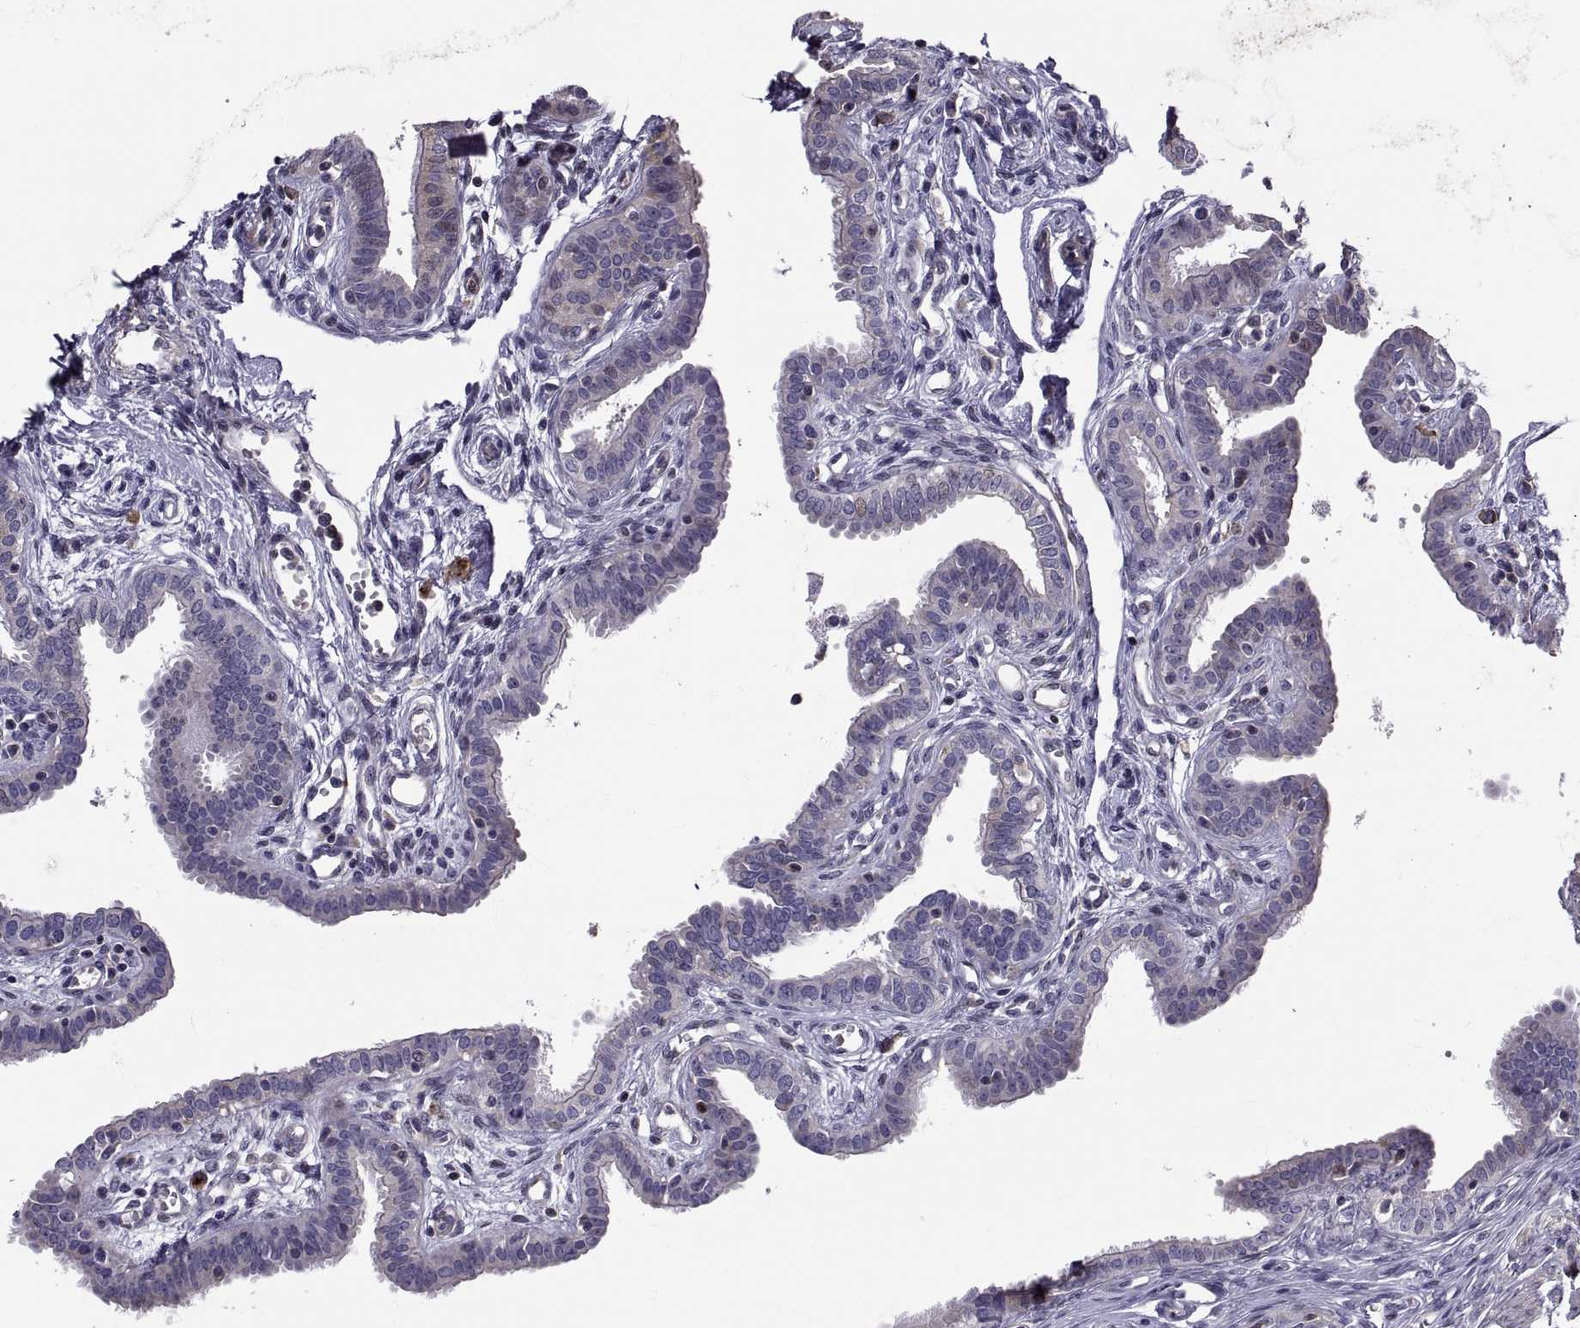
{"staining": {"intensity": "moderate", "quantity": "<25%", "location": "cytoplasmic/membranous"}, "tissue": "fallopian tube", "cell_type": "Glandular cells", "image_type": "normal", "snomed": [{"axis": "morphology", "description": "Normal tissue, NOS"}, {"axis": "morphology", "description": "Carcinoma, endometroid"}, {"axis": "topography", "description": "Fallopian tube"}, {"axis": "topography", "description": "Ovary"}], "caption": "A photomicrograph of fallopian tube stained for a protein demonstrates moderate cytoplasmic/membranous brown staining in glandular cells.", "gene": "ANO1", "patient": {"sex": "female", "age": 42}}